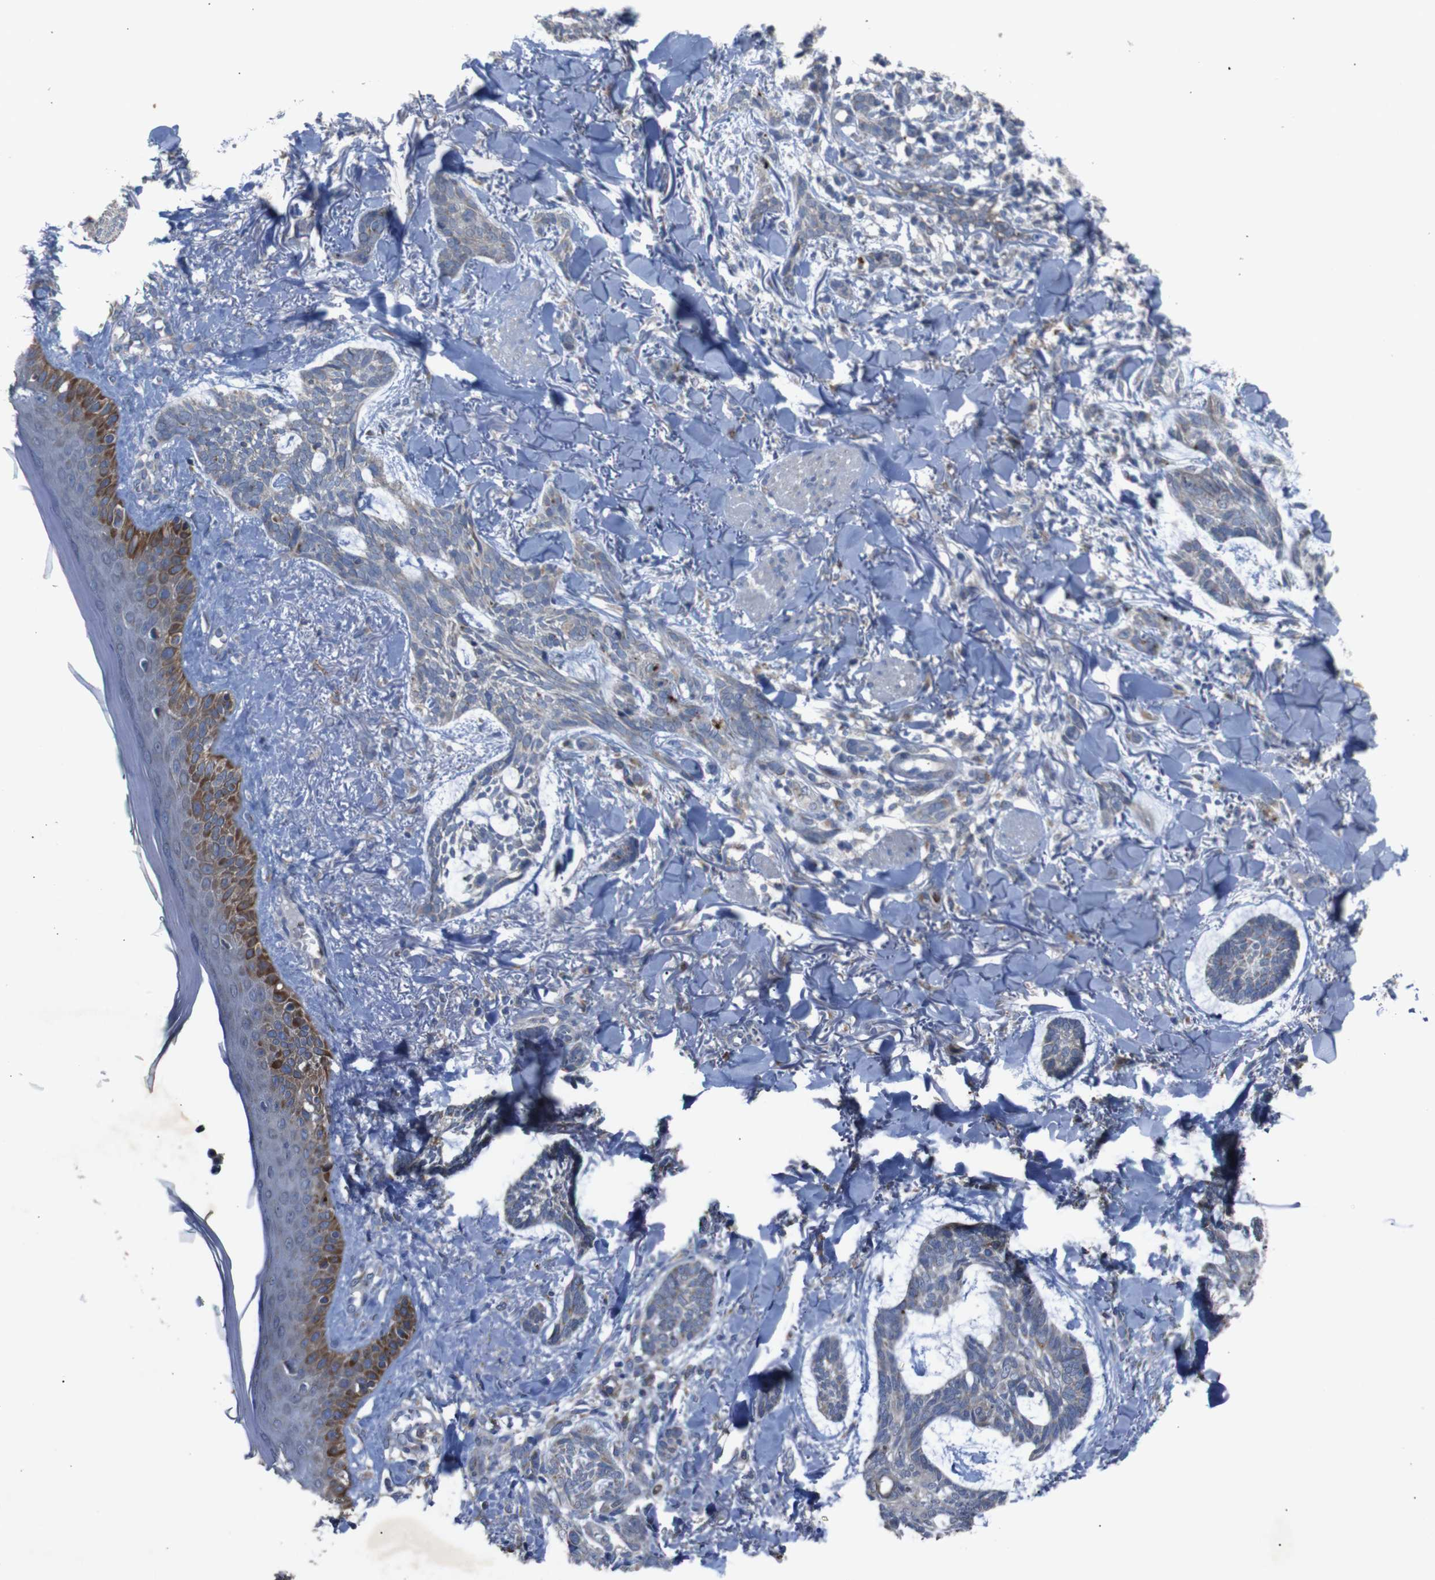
{"staining": {"intensity": "weak", "quantity": "25%-75%", "location": "cytoplasmic/membranous"}, "tissue": "skin cancer", "cell_type": "Tumor cells", "image_type": "cancer", "snomed": [{"axis": "morphology", "description": "Basal cell carcinoma"}, {"axis": "topography", "description": "Skin"}], "caption": "A brown stain highlights weak cytoplasmic/membranous staining of a protein in skin cancer tumor cells.", "gene": "CHST10", "patient": {"sex": "male", "age": 43}}